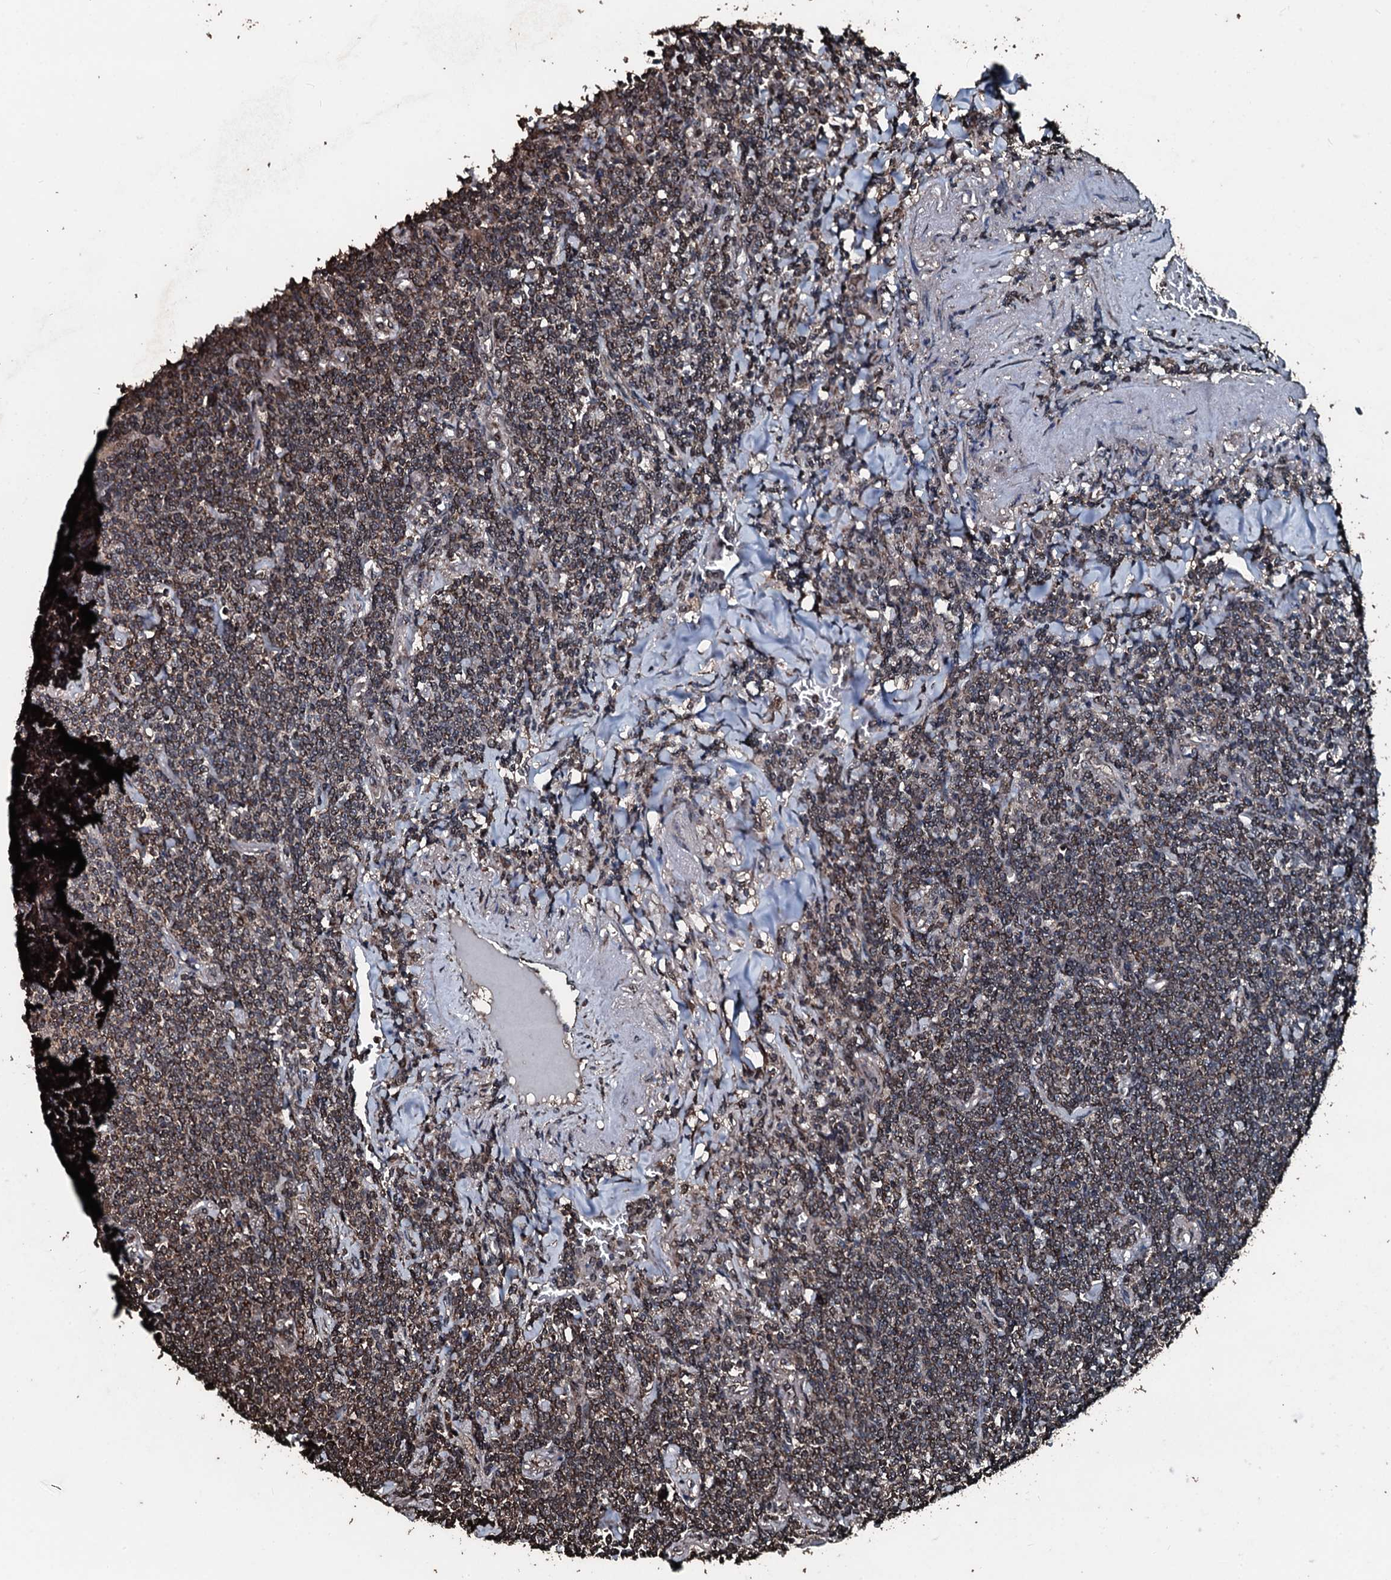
{"staining": {"intensity": "weak", "quantity": ">75%", "location": "nuclear"}, "tissue": "lymphoma", "cell_type": "Tumor cells", "image_type": "cancer", "snomed": [{"axis": "morphology", "description": "Malignant lymphoma, non-Hodgkin's type, Low grade"}, {"axis": "topography", "description": "Lung"}], "caption": "A micrograph of low-grade malignant lymphoma, non-Hodgkin's type stained for a protein reveals weak nuclear brown staining in tumor cells.", "gene": "FAAP24", "patient": {"sex": "female", "age": 71}}